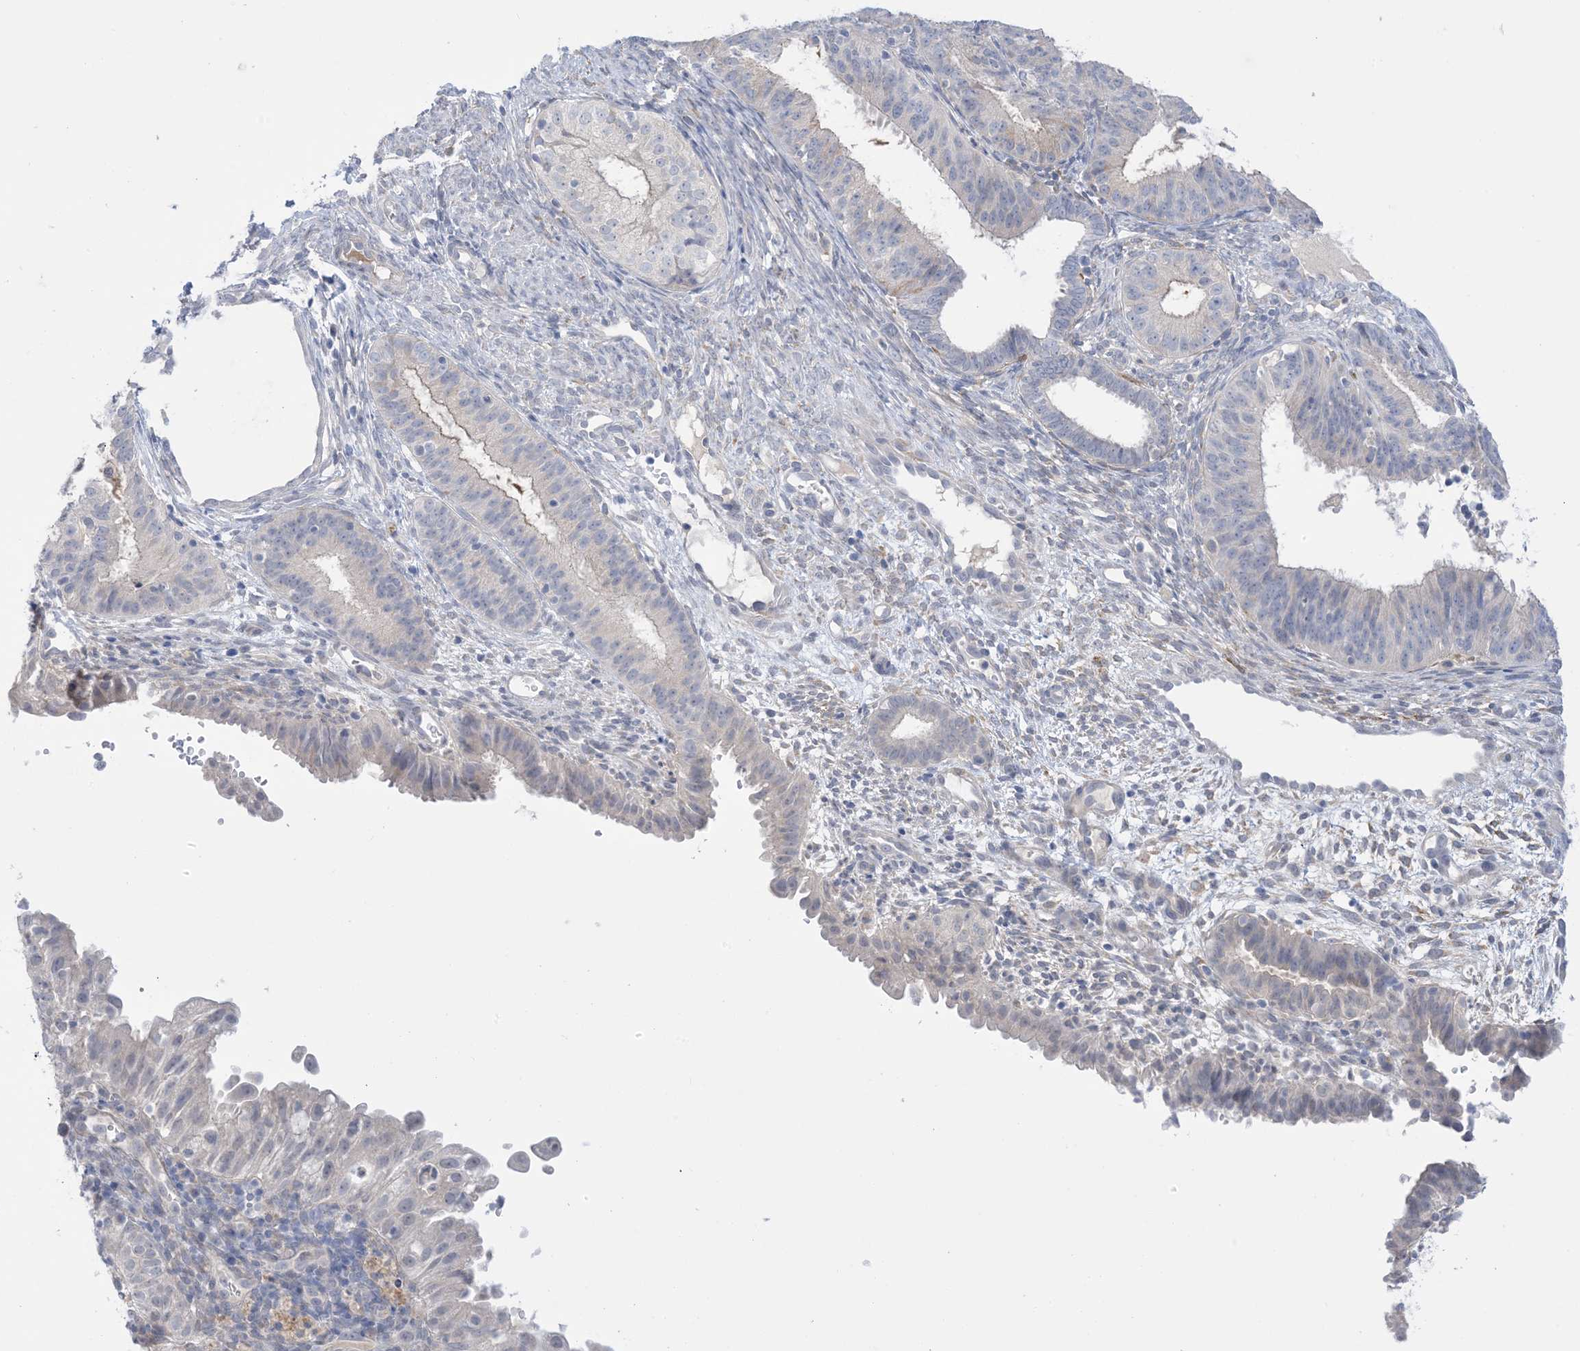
{"staining": {"intensity": "negative", "quantity": "none", "location": "none"}, "tissue": "endometrial cancer", "cell_type": "Tumor cells", "image_type": "cancer", "snomed": [{"axis": "morphology", "description": "Adenocarcinoma, NOS"}, {"axis": "topography", "description": "Endometrium"}], "caption": "A histopathology image of endometrial cancer (adenocarcinoma) stained for a protein demonstrates no brown staining in tumor cells.", "gene": "TTYH1", "patient": {"sex": "female", "age": 51}}